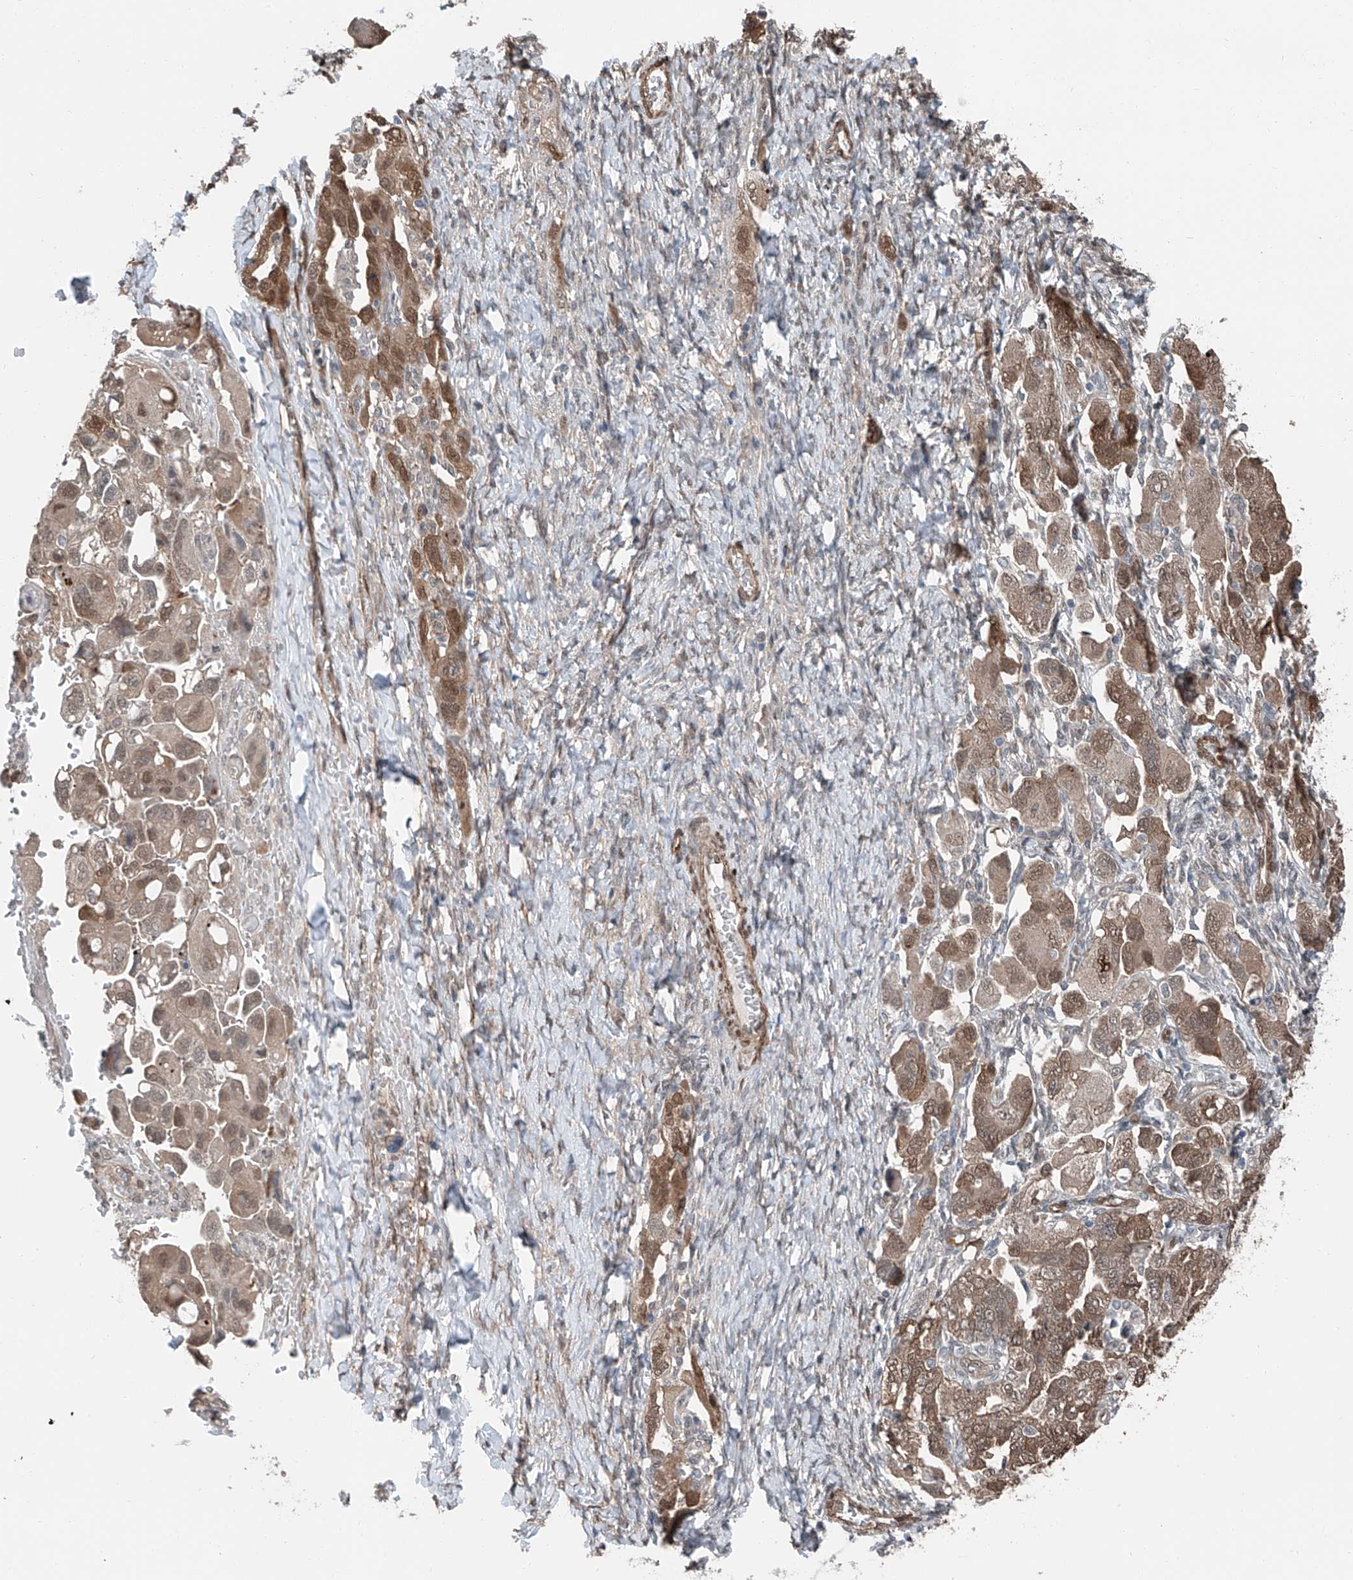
{"staining": {"intensity": "moderate", "quantity": ">75%", "location": "cytoplasmic/membranous,nuclear"}, "tissue": "ovarian cancer", "cell_type": "Tumor cells", "image_type": "cancer", "snomed": [{"axis": "morphology", "description": "Carcinoma, NOS"}, {"axis": "morphology", "description": "Cystadenocarcinoma, serous, NOS"}, {"axis": "topography", "description": "Ovary"}], "caption": "Protein staining demonstrates moderate cytoplasmic/membranous and nuclear expression in about >75% of tumor cells in ovarian cancer (carcinoma).", "gene": "HSPA6", "patient": {"sex": "female", "age": 69}}